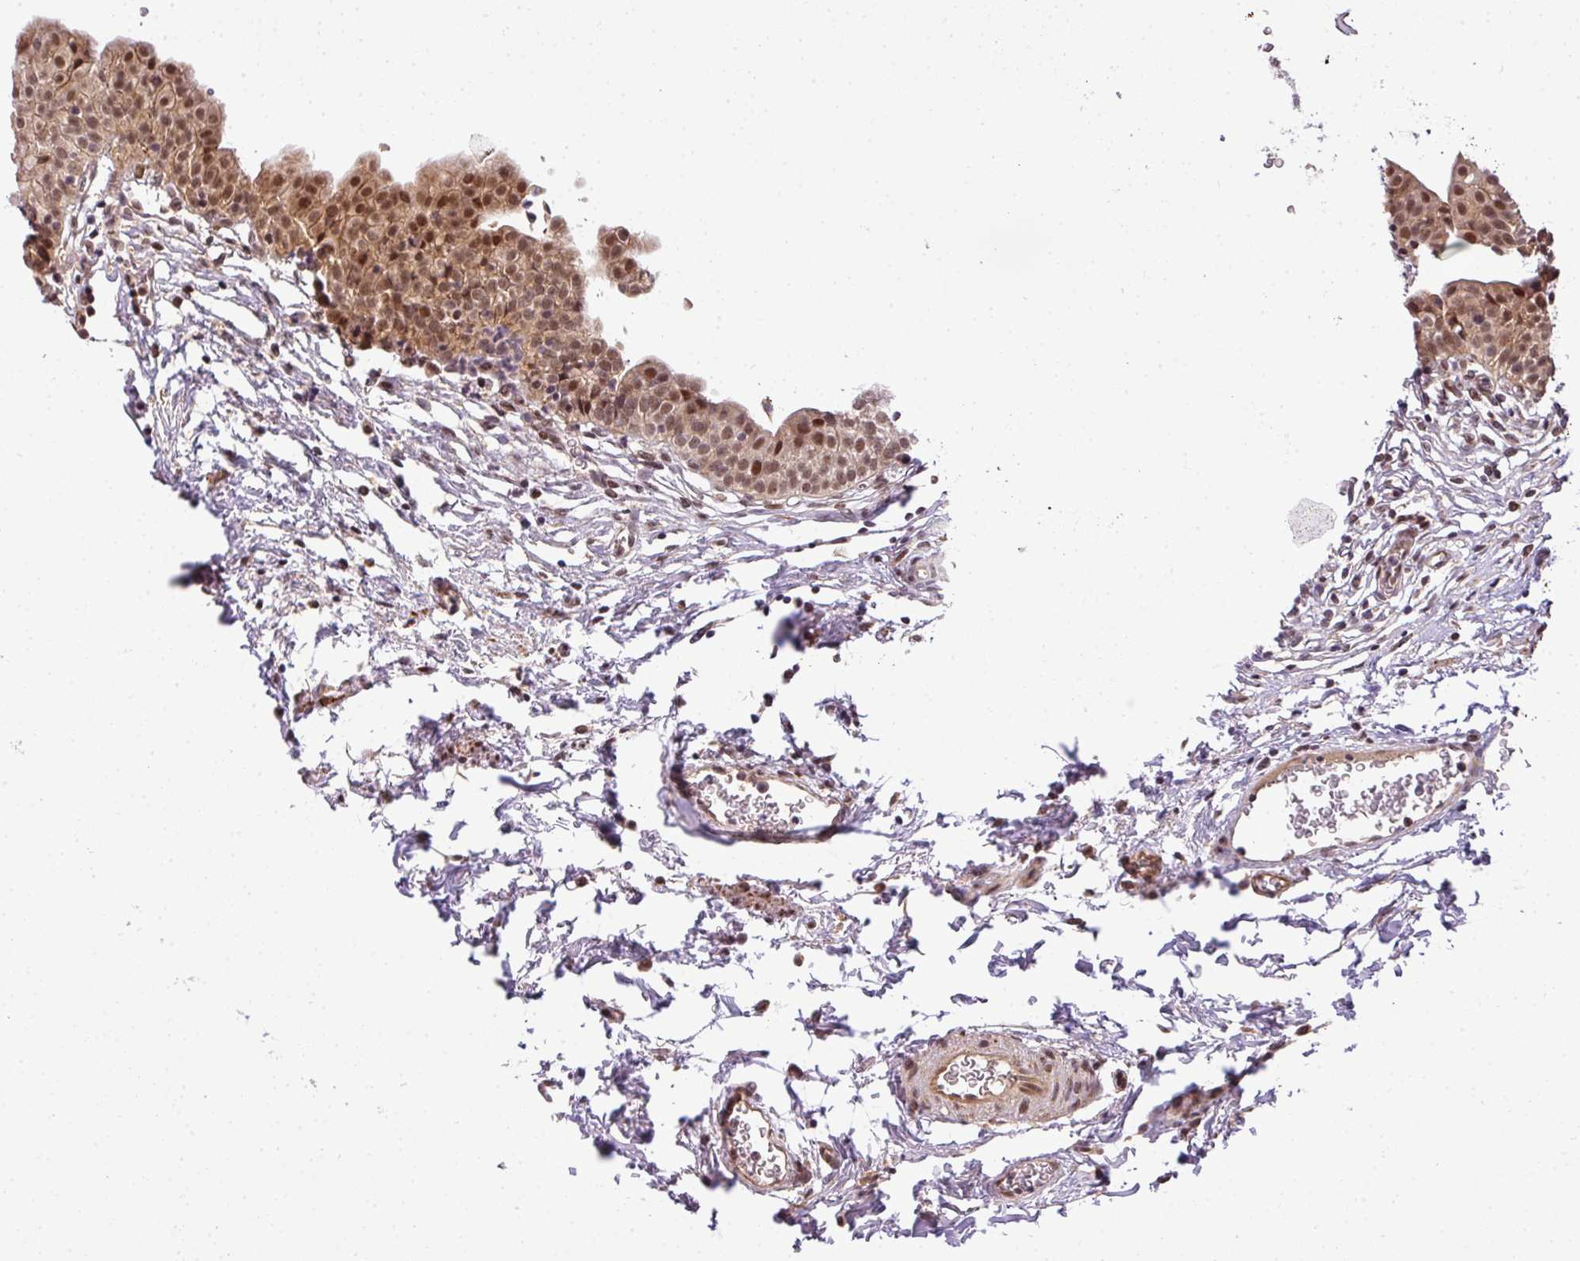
{"staining": {"intensity": "strong", "quantity": ">75%", "location": "nuclear"}, "tissue": "urinary bladder", "cell_type": "Urothelial cells", "image_type": "normal", "snomed": [{"axis": "morphology", "description": "Normal tissue, NOS"}, {"axis": "topography", "description": "Urinary bladder"}, {"axis": "topography", "description": "Peripheral nerve tissue"}], "caption": "A brown stain highlights strong nuclear expression of a protein in urothelial cells of normal urinary bladder. Immunohistochemistry stains the protein of interest in brown and the nuclei are stained blue.", "gene": "C1orf226", "patient": {"sex": "male", "age": 55}}